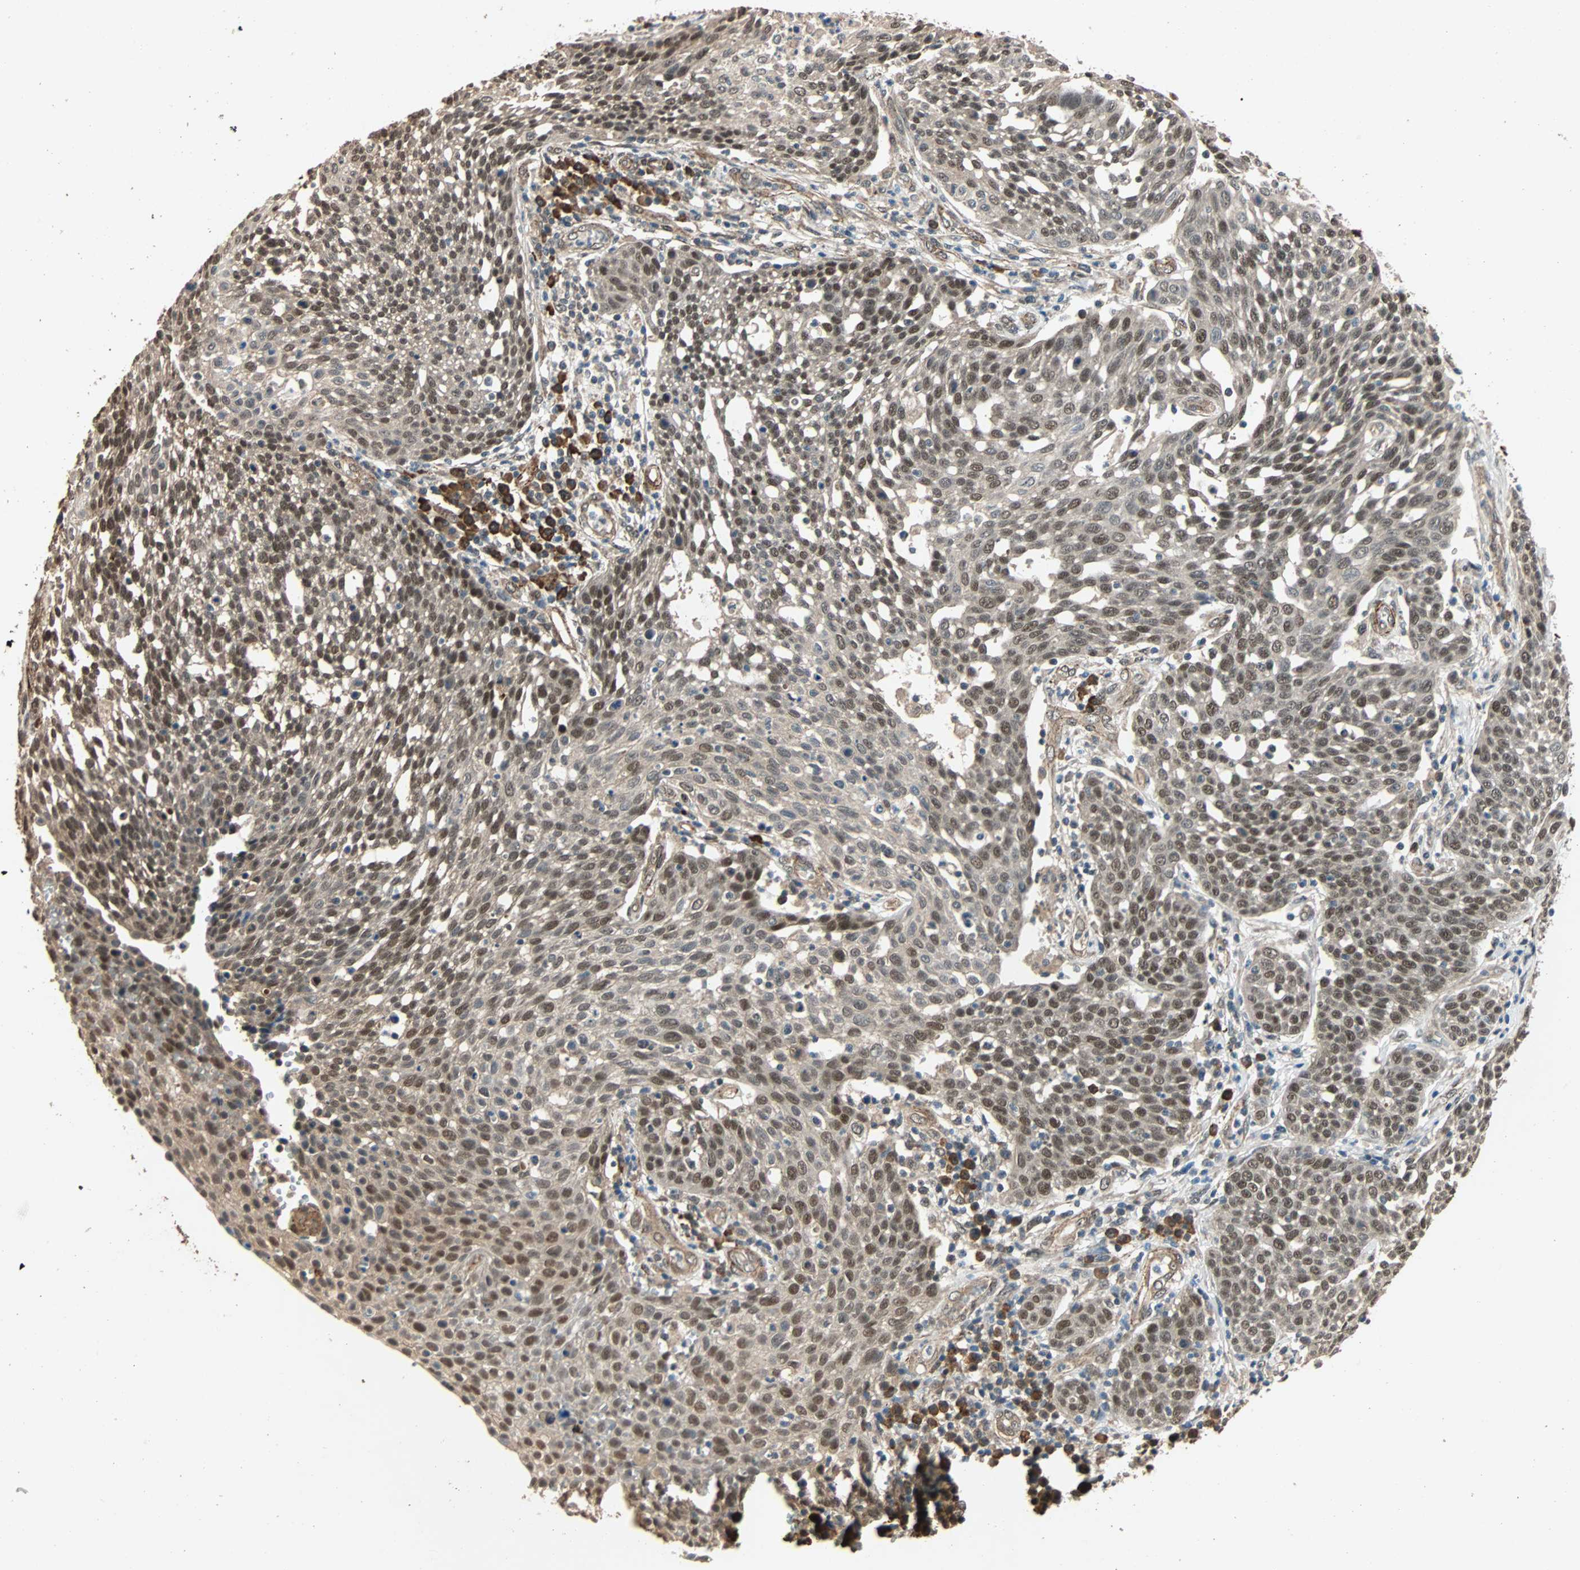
{"staining": {"intensity": "strong", "quantity": ">75%", "location": "nuclear"}, "tissue": "cervical cancer", "cell_type": "Tumor cells", "image_type": "cancer", "snomed": [{"axis": "morphology", "description": "Squamous cell carcinoma, NOS"}, {"axis": "topography", "description": "Cervix"}], "caption": "Strong nuclear expression is appreciated in about >75% of tumor cells in cervical squamous cell carcinoma. Using DAB (brown) and hematoxylin (blue) stains, captured at high magnification using brightfield microscopy.", "gene": "QSER1", "patient": {"sex": "female", "age": 34}}